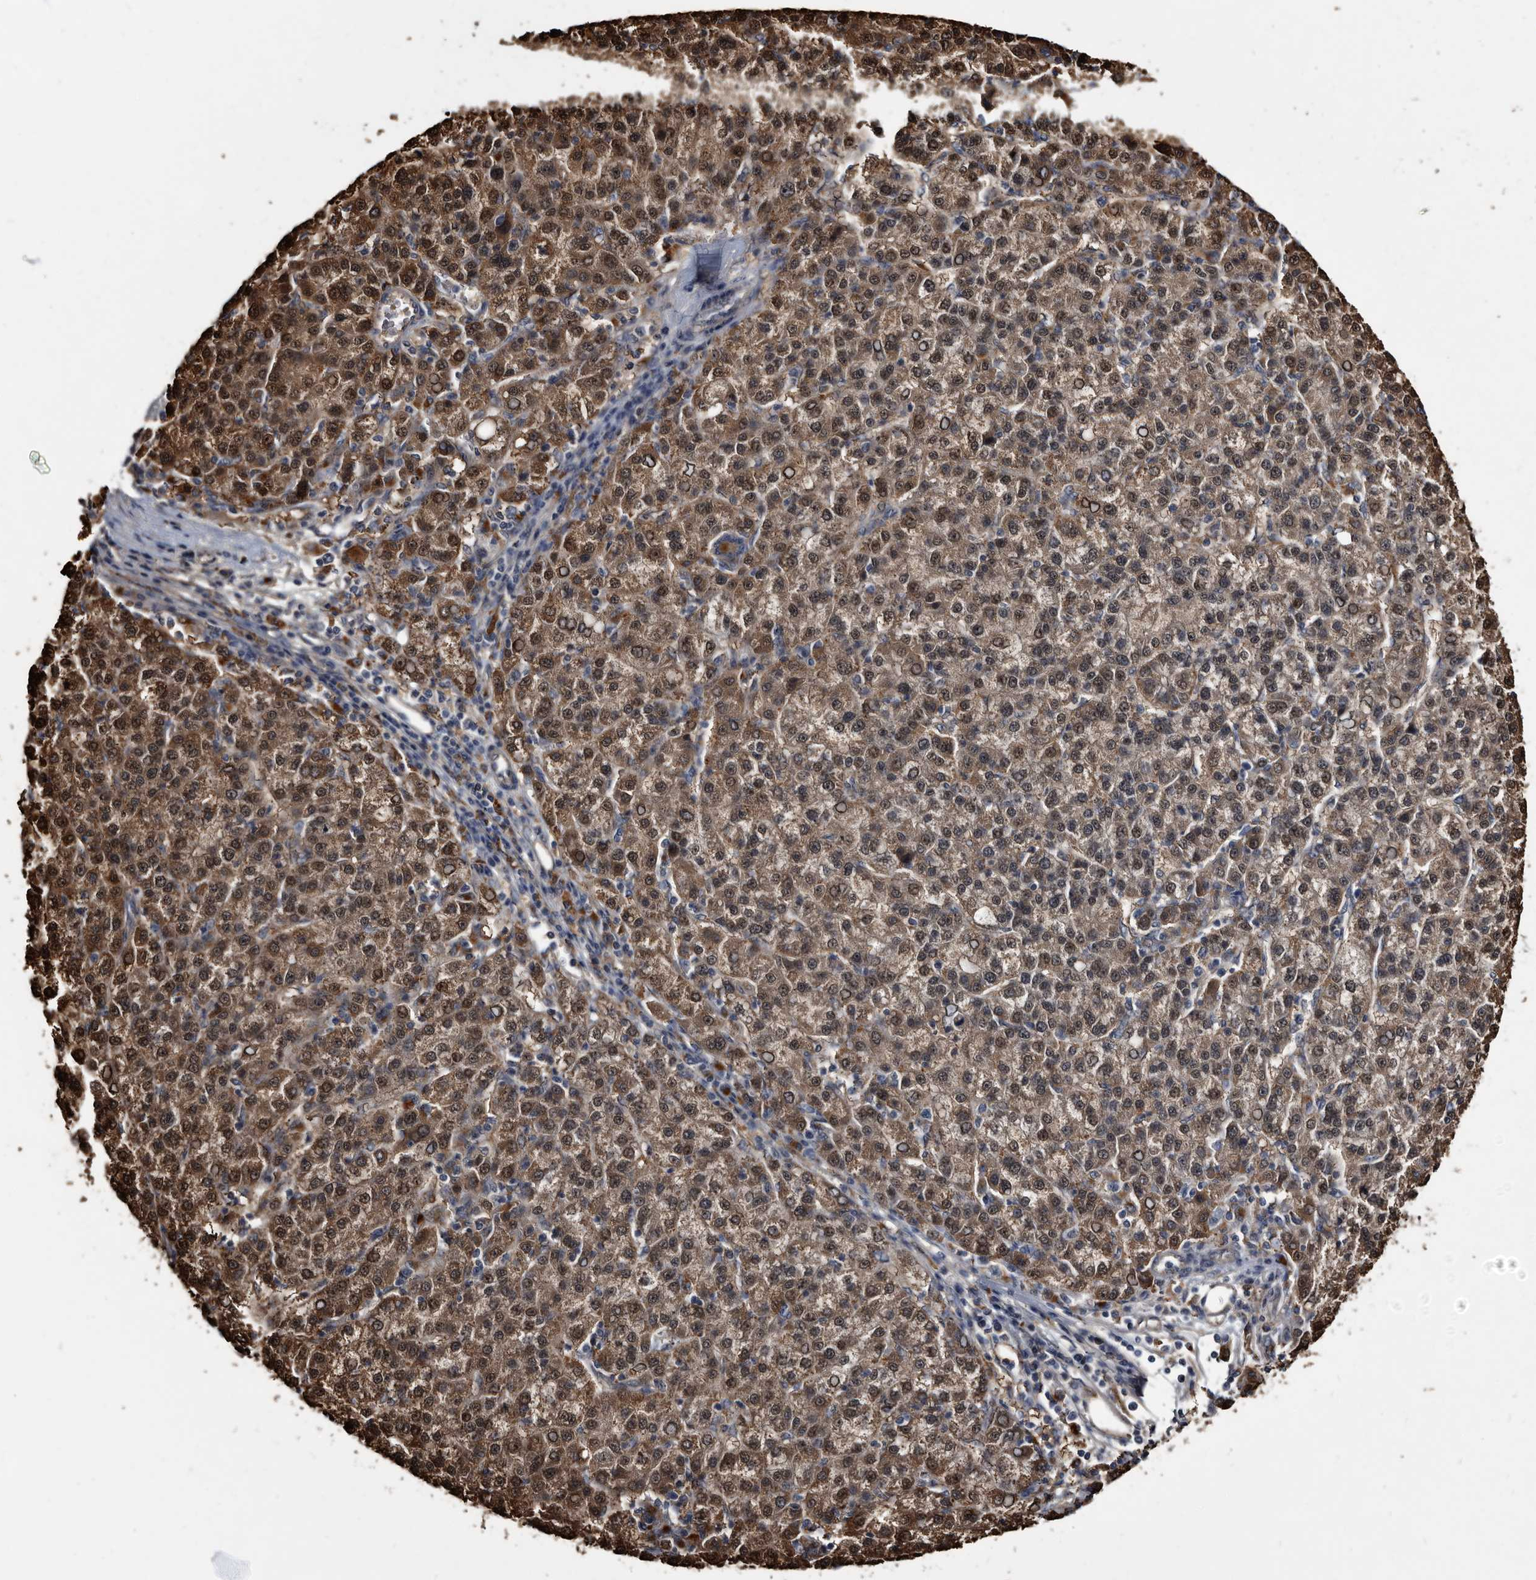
{"staining": {"intensity": "moderate", "quantity": ">75%", "location": "cytoplasmic/membranous"}, "tissue": "liver cancer", "cell_type": "Tumor cells", "image_type": "cancer", "snomed": [{"axis": "morphology", "description": "Carcinoma, Hepatocellular, NOS"}, {"axis": "topography", "description": "Liver"}], "caption": "Human liver hepatocellular carcinoma stained for a protein (brown) displays moderate cytoplasmic/membranous positive expression in about >75% of tumor cells.", "gene": "CTSA", "patient": {"sex": "female", "age": 58}}